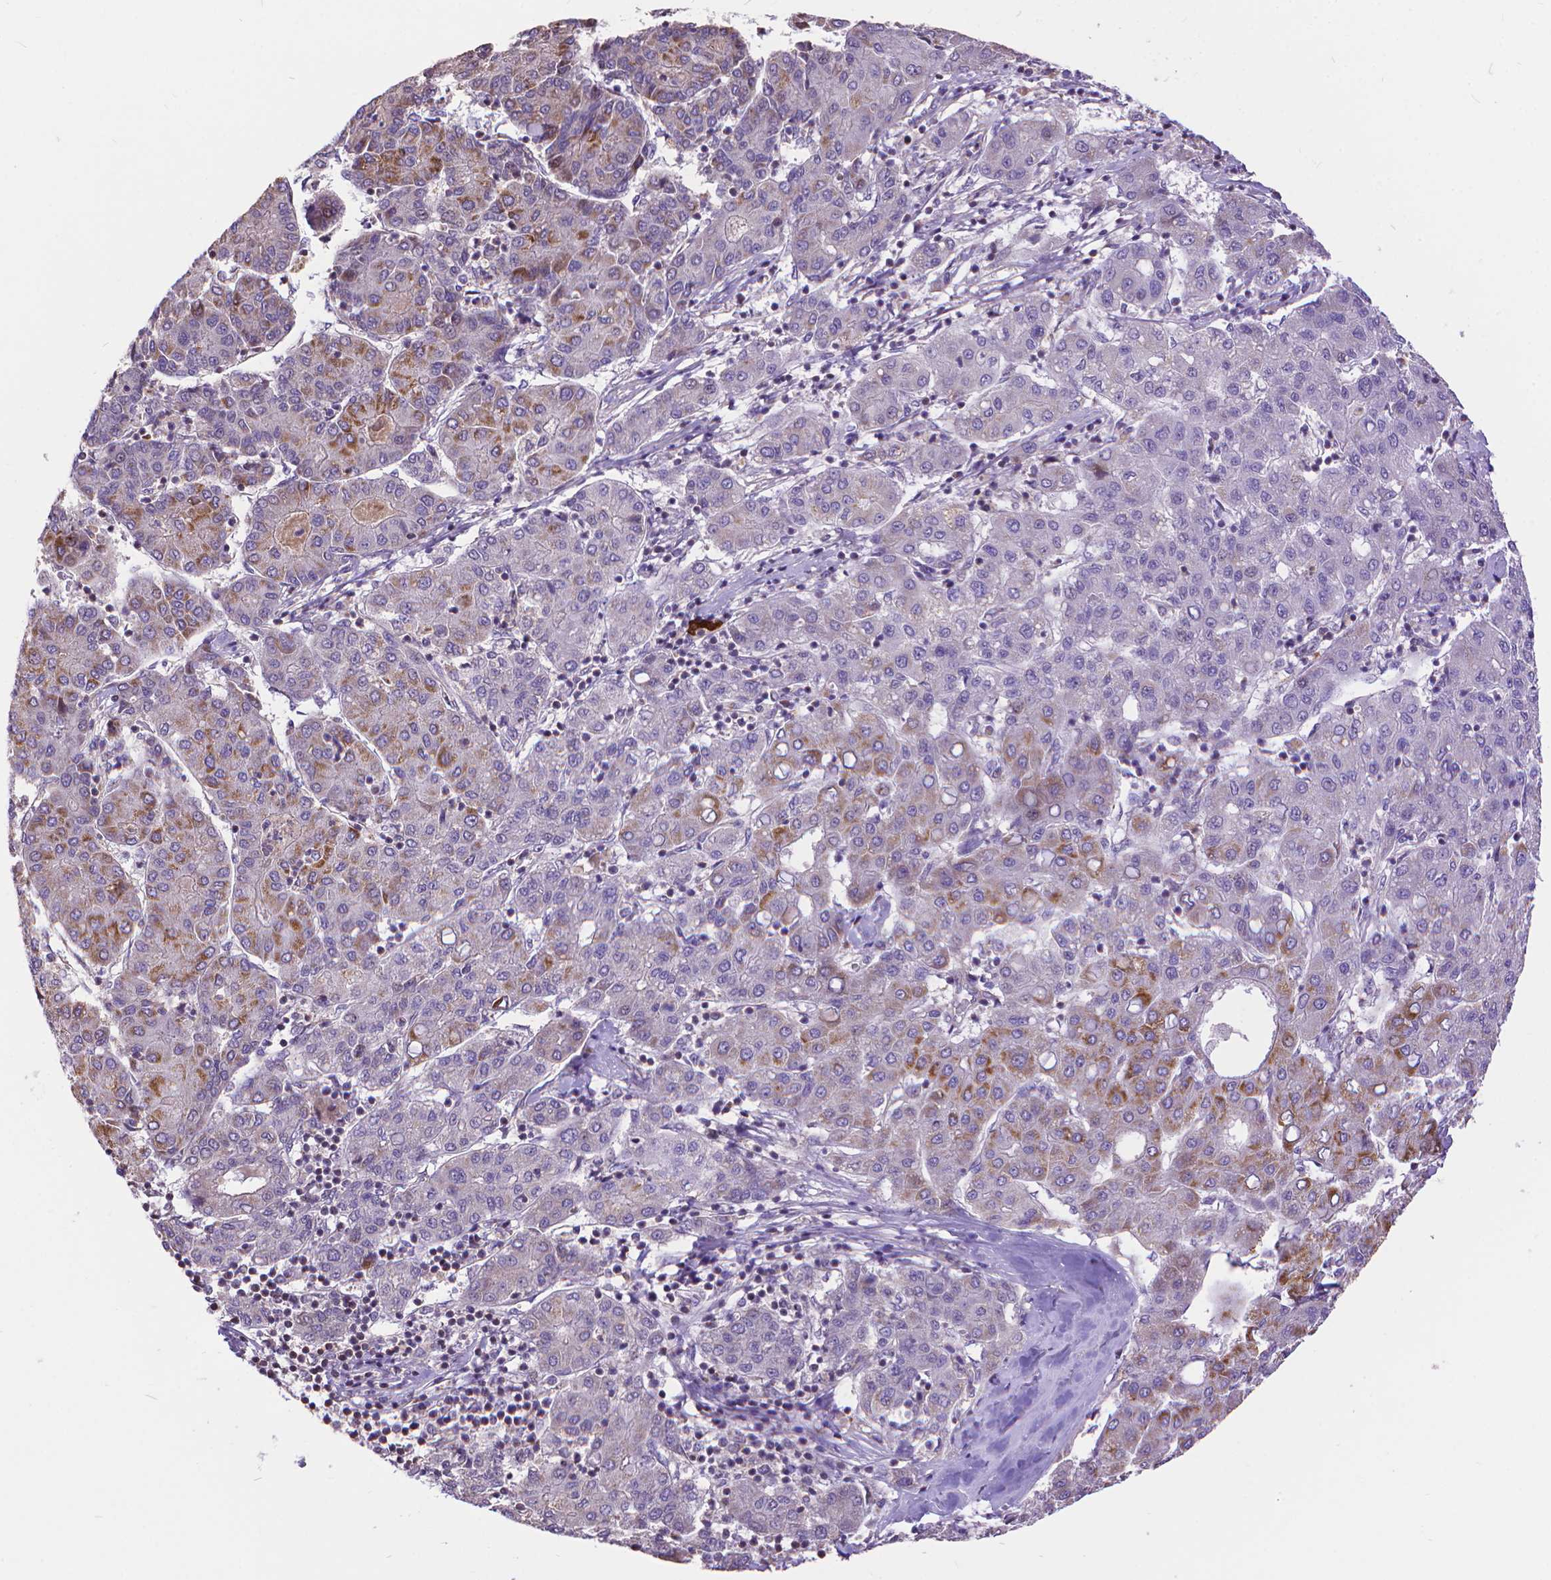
{"staining": {"intensity": "moderate", "quantity": "<25%", "location": "cytoplasmic/membranous"}, "tissue": "liver cancer", "cell_type": "Tumor cells", "image_type": "cancer", "snomed": [{"axis": "morphology", "description": "Carcinoma, Hepatocellular, NOS"}, {"axis": "topography", "description": "Liver"}], "caption": "Approximately <25% of tumor cells in liver hepatocellular carcinoma reveal moderate cytoplasmic/membranous protein expression as visualized by brown immunohistochemical staining.", "gene": "TMEM135", "patient": {"sex": "male", "age": 65}}